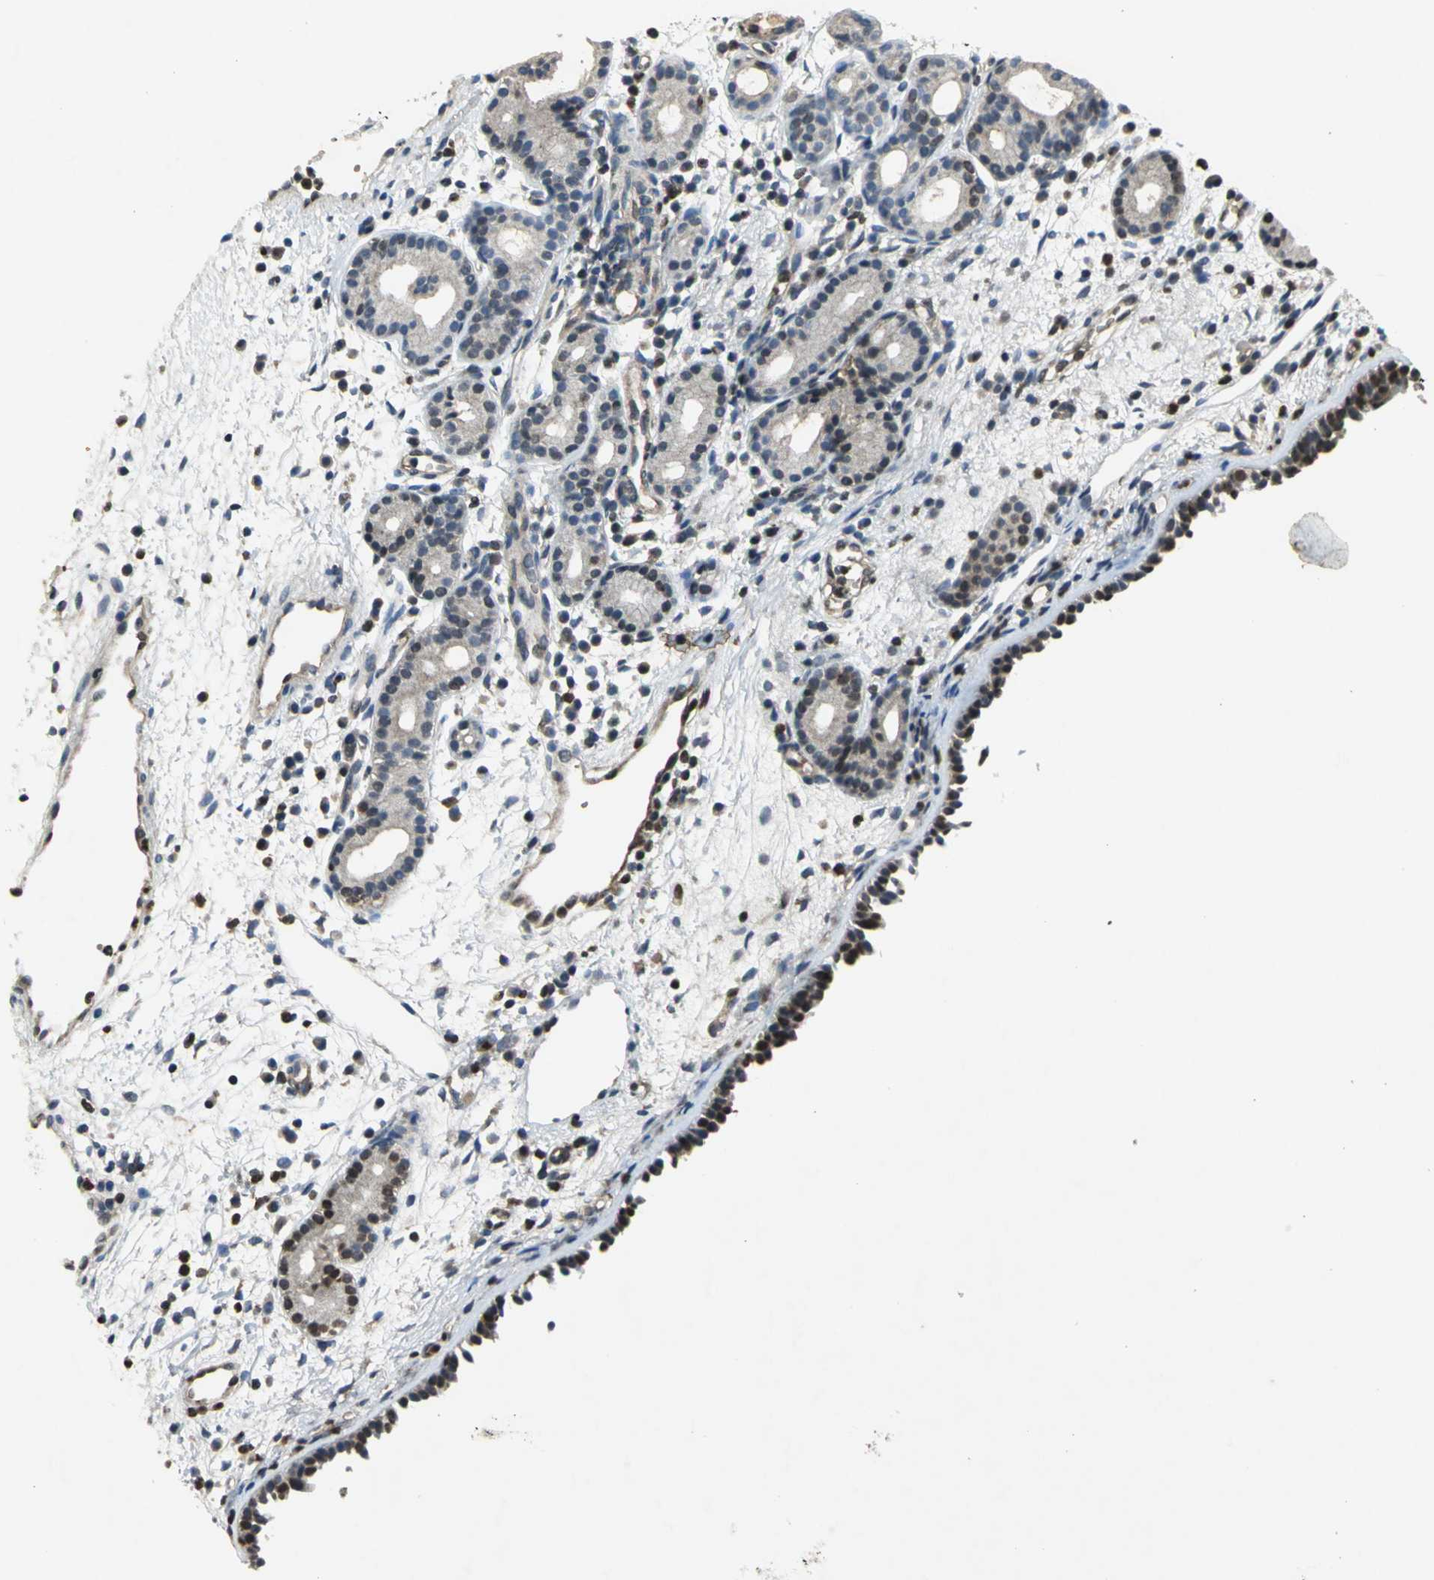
{"staining": {"intensity": "strong", "quantity": ">75%", "location": "cytoplasmic/membranous,nuclear"}, "tissue": "nasopharynx", "cell_type": "Respiratory epithelial cells", "image_type": "normal", "snomed": [{"axis": "morphology", "description": "Normal tissue, NOS"}, {"axis": "morphology", "description": "Inflammation, NOS"}, {"axis": "topography", "description": "Nasopharynx"}], "caption": "A high amount of strong cytoplasmic/membranous,nuclear positivity is seen in about >75% of respiratory epithelial cells in unremarkable nasopharynx. The protein of interest is shown in brown color, while the nuclei are stained blue.", "gene": "AHR", "patient": {"sex": "female", "age": 55}}